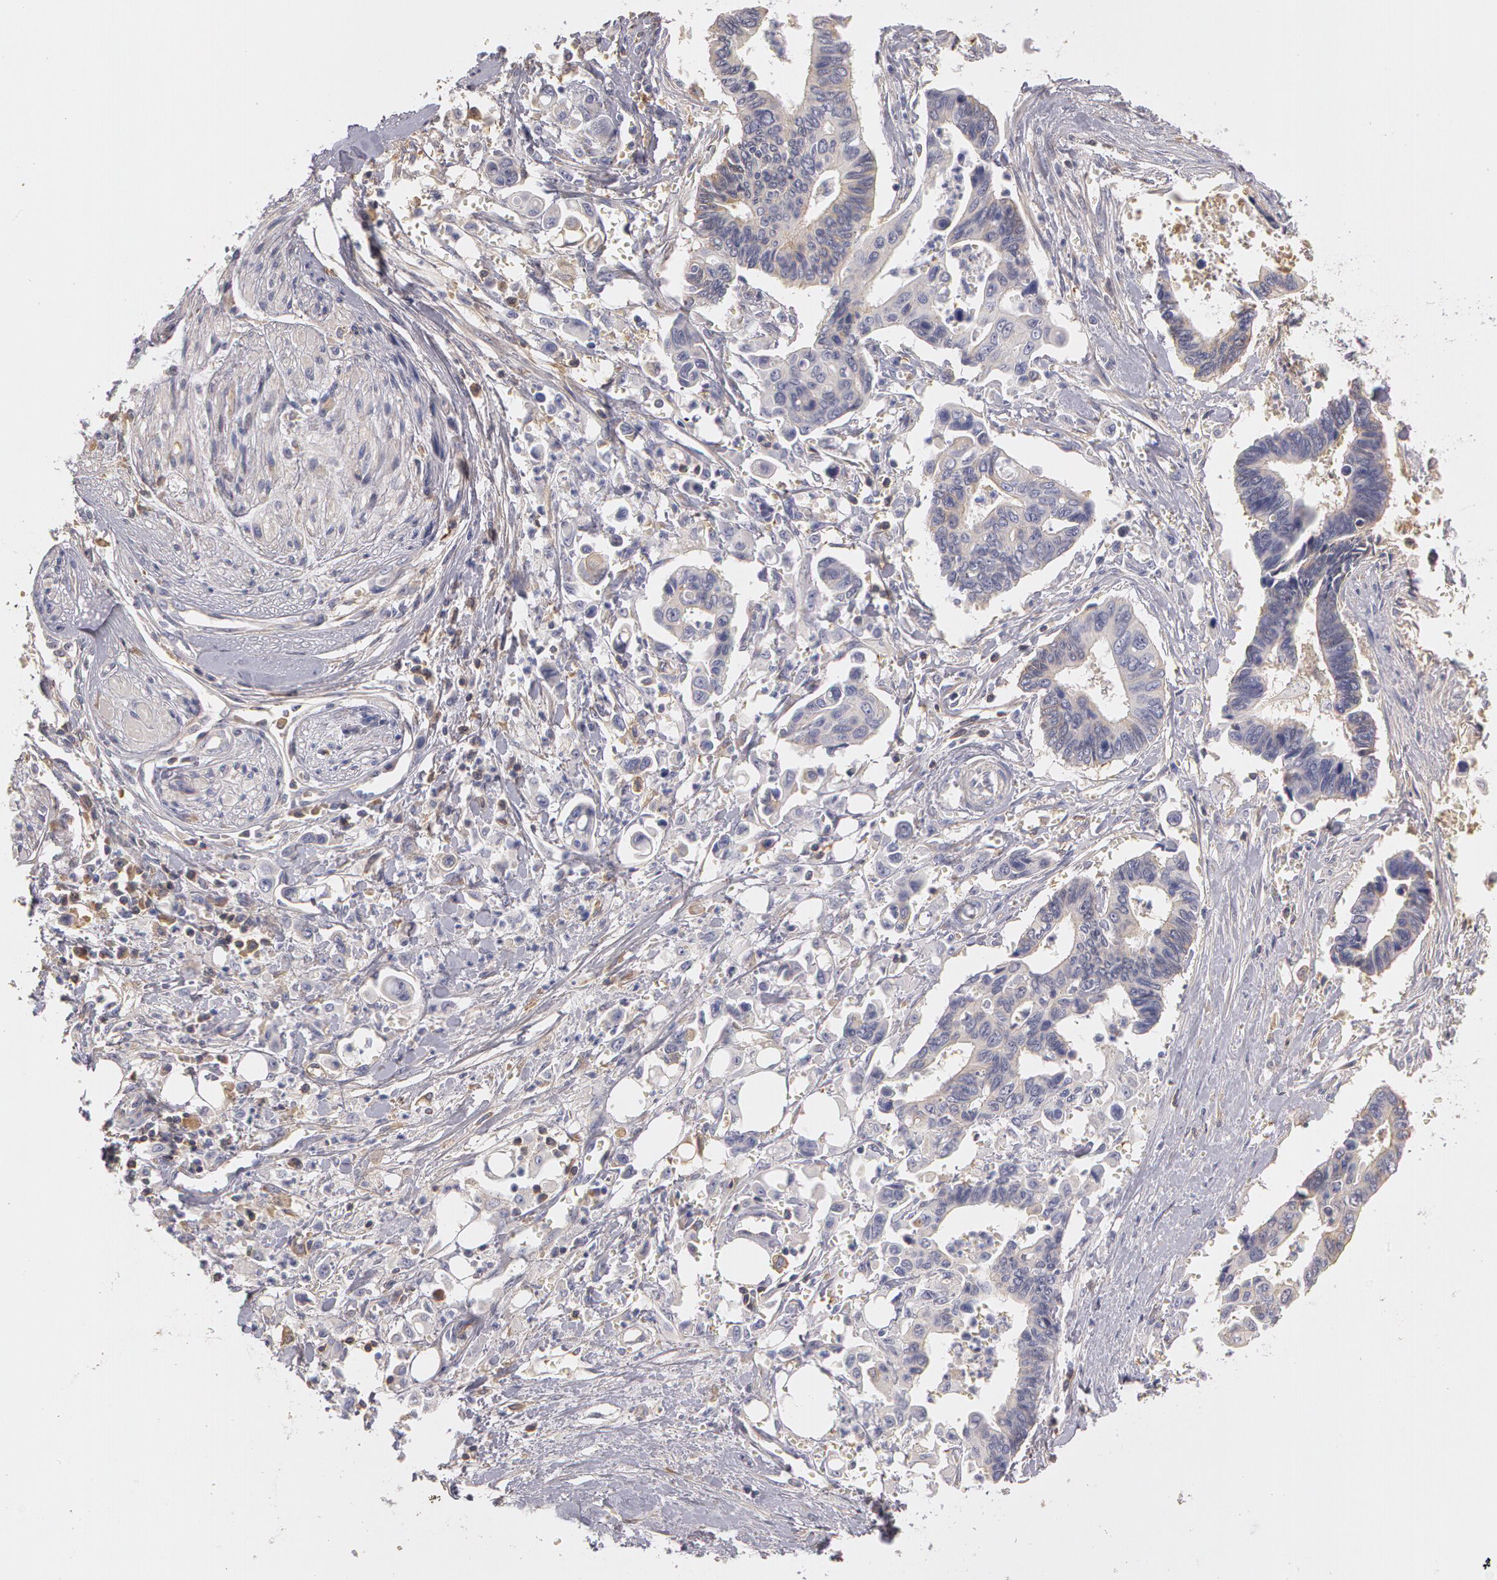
{"staining": {"intensity": "negative", "quantity": "none", "location": "none"}, "tissue": "pancreatic cancer", "cell_type": "Tumor cells", "image_type": "cancer", "snomed": [{"axis": "morphology", "description": "Adenocarcinoma, NOS"}, {"axis": "topography", "description": "Pancreas"}], "caption": "This is a micrograph of immunohistochemistry (IHC) staining of pancreatic cancer (adenocarcinoma), which shows no staining in tumor cells.", "gene": "C1R", "patient": {"sex": "female", "age": 70}}